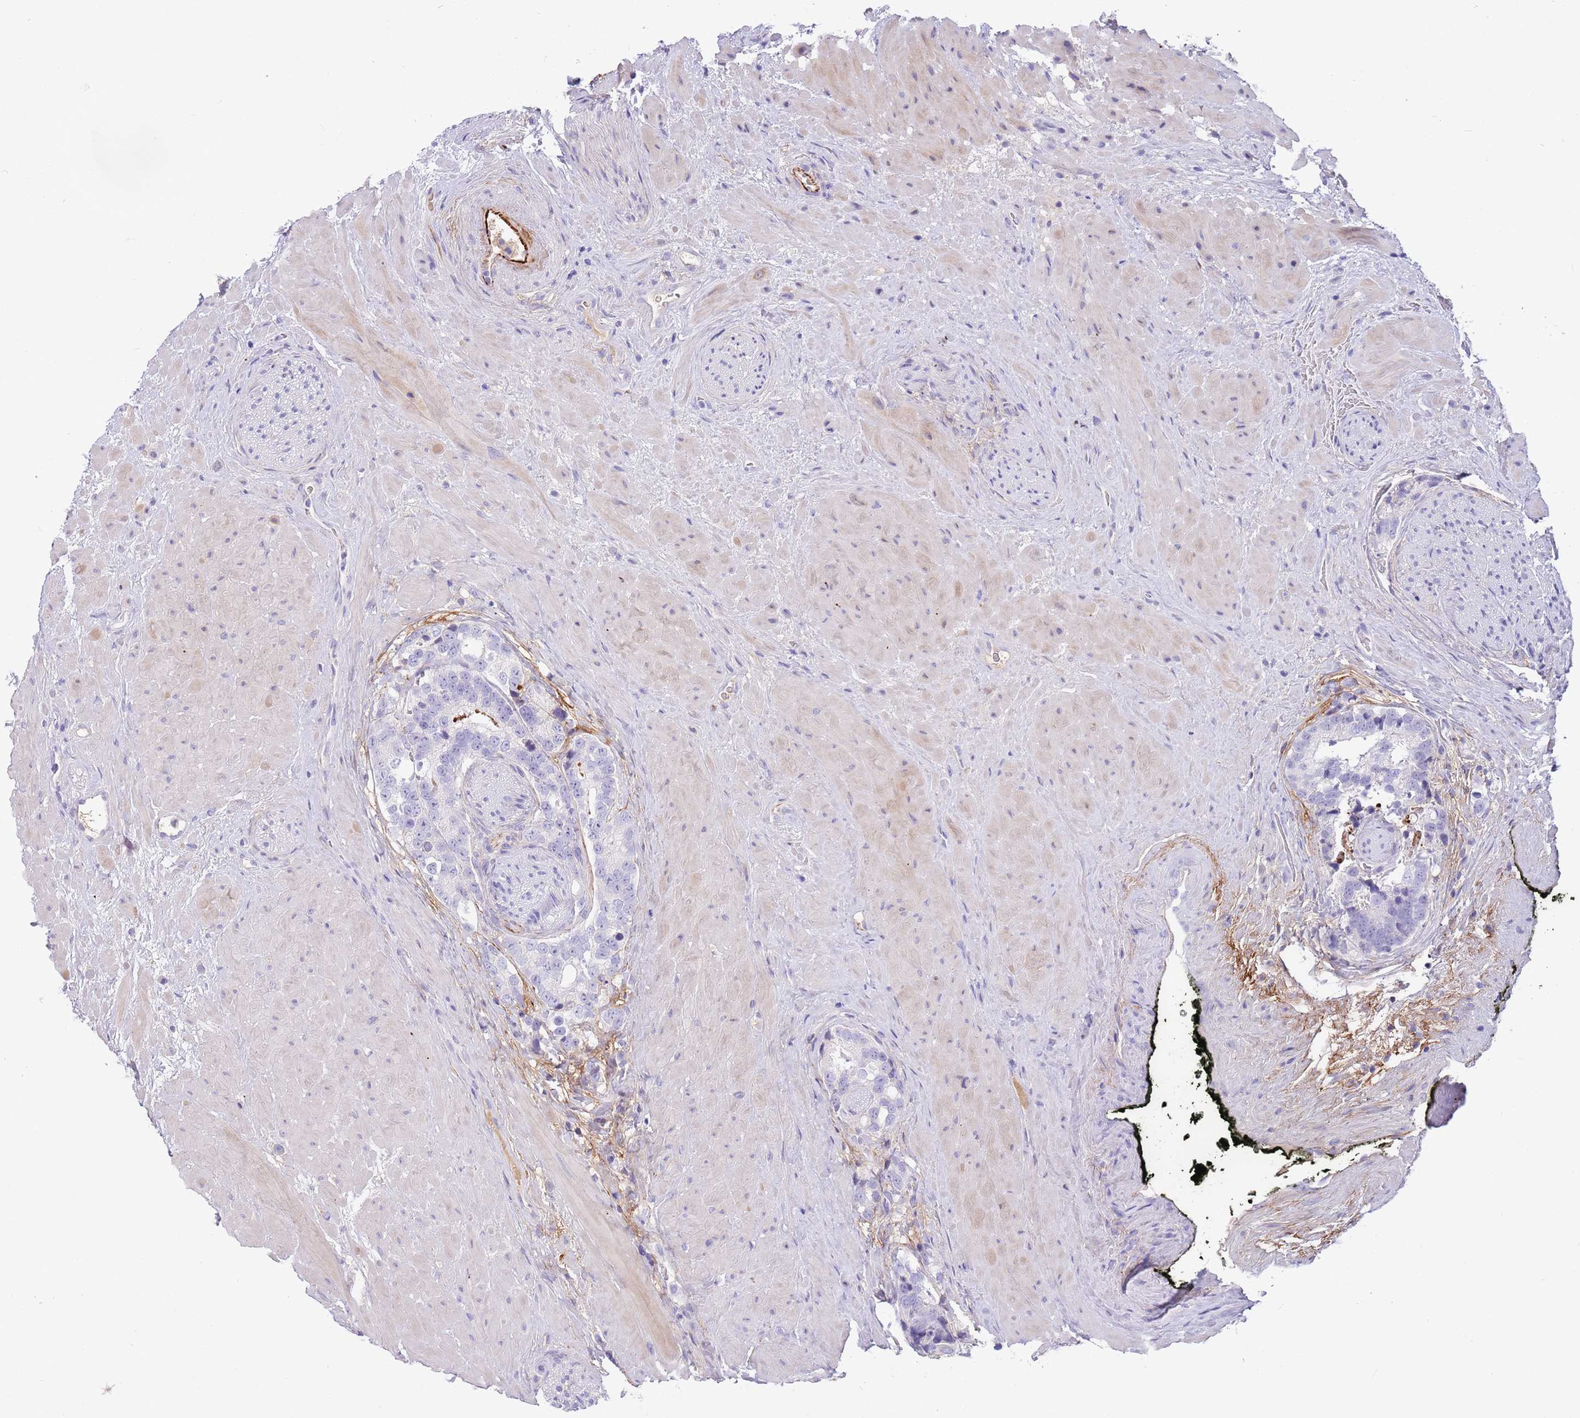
{"staining": {"intensity": "negative", "quantity": "none", "location": "none"}, "tissue": "prostate cancer", "cell_type": "Tumor cells", "image_type": "cancer", "snomed": [{"axis": "morphology", "description": "Adenocarcinoma, High grade"}, {"axis": "topography", "description": "Prostate"}], "caption": "Adenocarcinoma (high-grade) (prostate) was stained to show a protein in brown. There is no significant expression in tumor cells. The staining is performed using DAB (3,3'-diaminobenzidine) brown chromogen with nuclei counter-stained in using hematoxylin.", "gene": "LEPROTL1", "patient": {"sex": "male", "age": 74}}